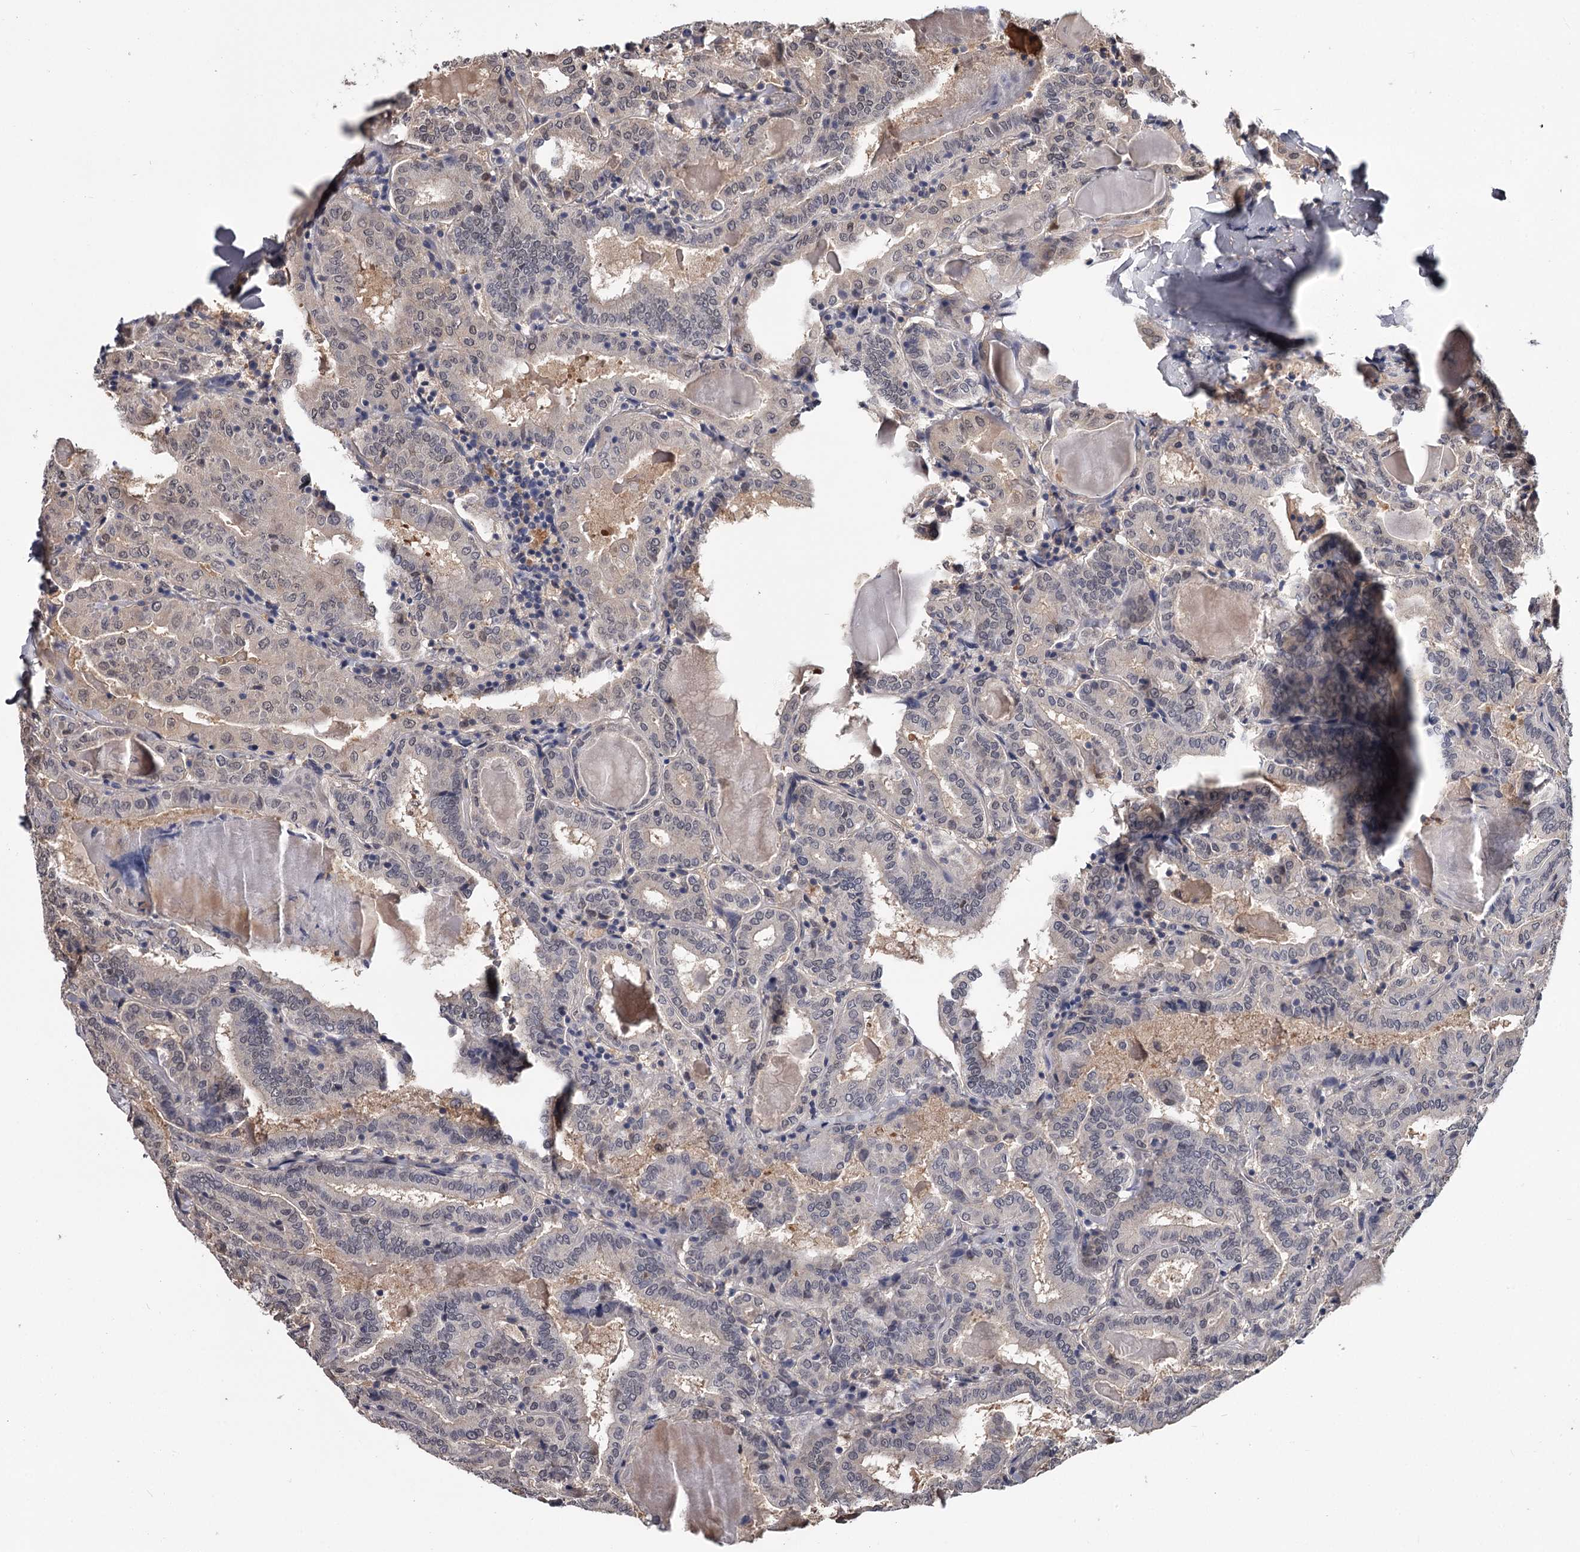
{"staining": {"intensity": "weak", "quantity": "<25%", "location": "nuclear"}, "tissue": "thyroid cancer", "cell_type": "Tumor cells", "image_type": "cancer", "snomed": [{"axis": "morphology", "description": "Papillary adenocarcinoma, NOS"}, {"axis": "topography", "description": "Thyroid gland"}], "caption": "Photomicrograph shows no protein staining in tumor cells of thyroid cancer tissue.", "gene": "GSTO1", "patient": {"sex": "female", "age": 72}}